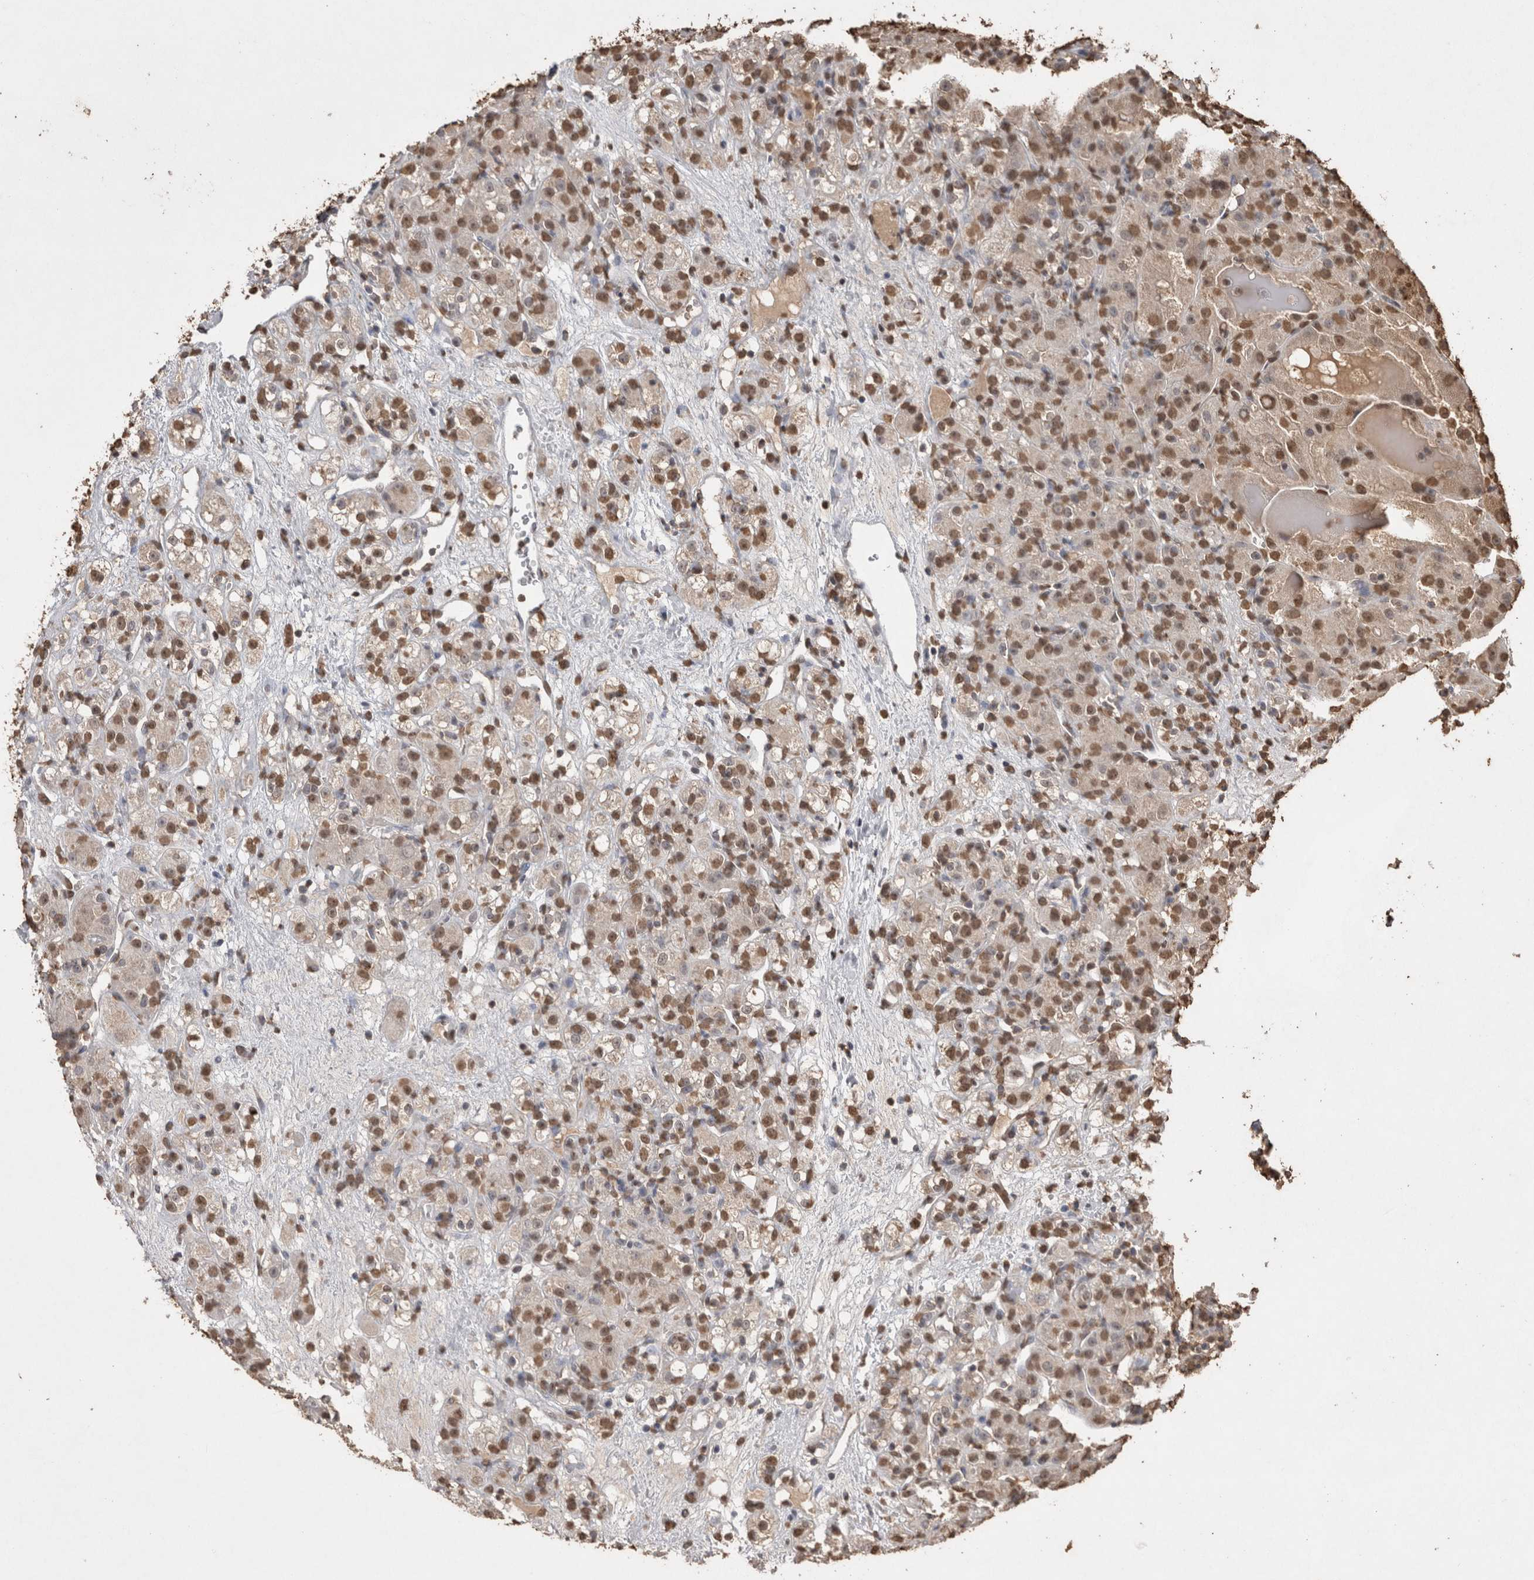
{"staining": {"intensity": "moderate", "quantity": ">75%", "location": "nuclear"}, "tissue": "renal cancer", "cell_type": "Tumor cells", "image_type": "cancer", "snomed": [{"axis": "morphology", "description": "Normal tissue, NOS"}, {"axis": "morphology", "description": "Adenocarcinoma, NOS"}, {"axis": "topography", "description": "Kidney"}], "caption": "Immunohistochemistry of human renal adenocarcinoma shows medium levels of moderate nuclear staining in about >75% of tumor cells.", "gene": "POU5F1", "patient": {"sex": "male", "age": 61}}